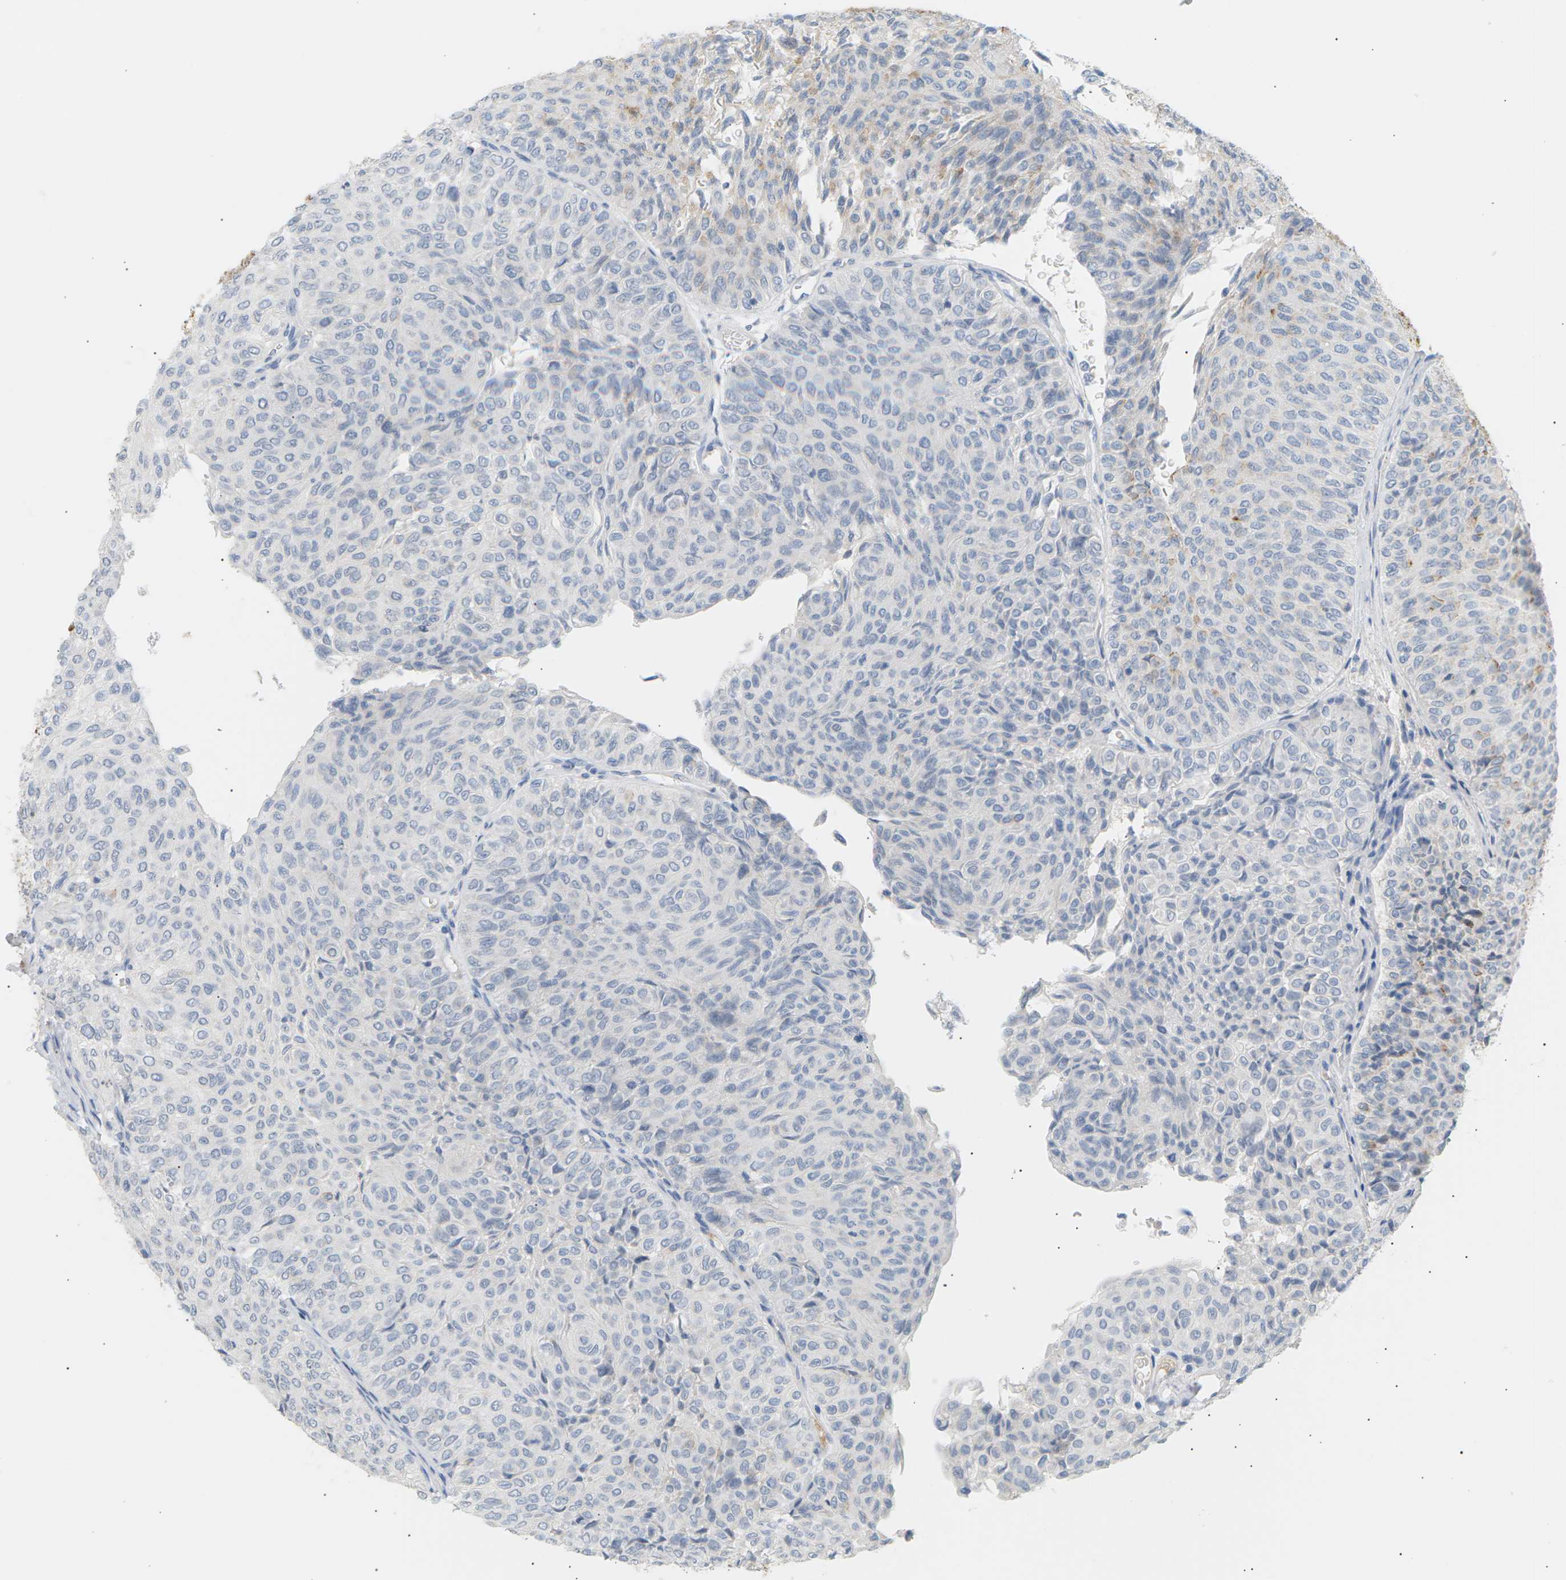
{"staining": {"intensity": "weak", "quantity": "<25%", "location": "cytoplasmic/membranous"}, "tissue": "urothelial cancer", "cell_type": "Tumor cells", "image_type": "cancer", "snomed": [{"axis": "morphology", "description": "Urothelial carcinoma, Low grade"}, {"axis": "topography", "description": "Urinary bladder"}], "caption": "The photomicrograph exhibits no significant staining in tumor cells of urothelial carcinoma (low-grade). Brightfield microscopy of IHC stained with DAB (3,3'-diaminobenzidine) (brown) and hematoxylin (blue), captured at high magnification.", "gene": "CLU", "patient": {"sex": "male", "age": 78}}